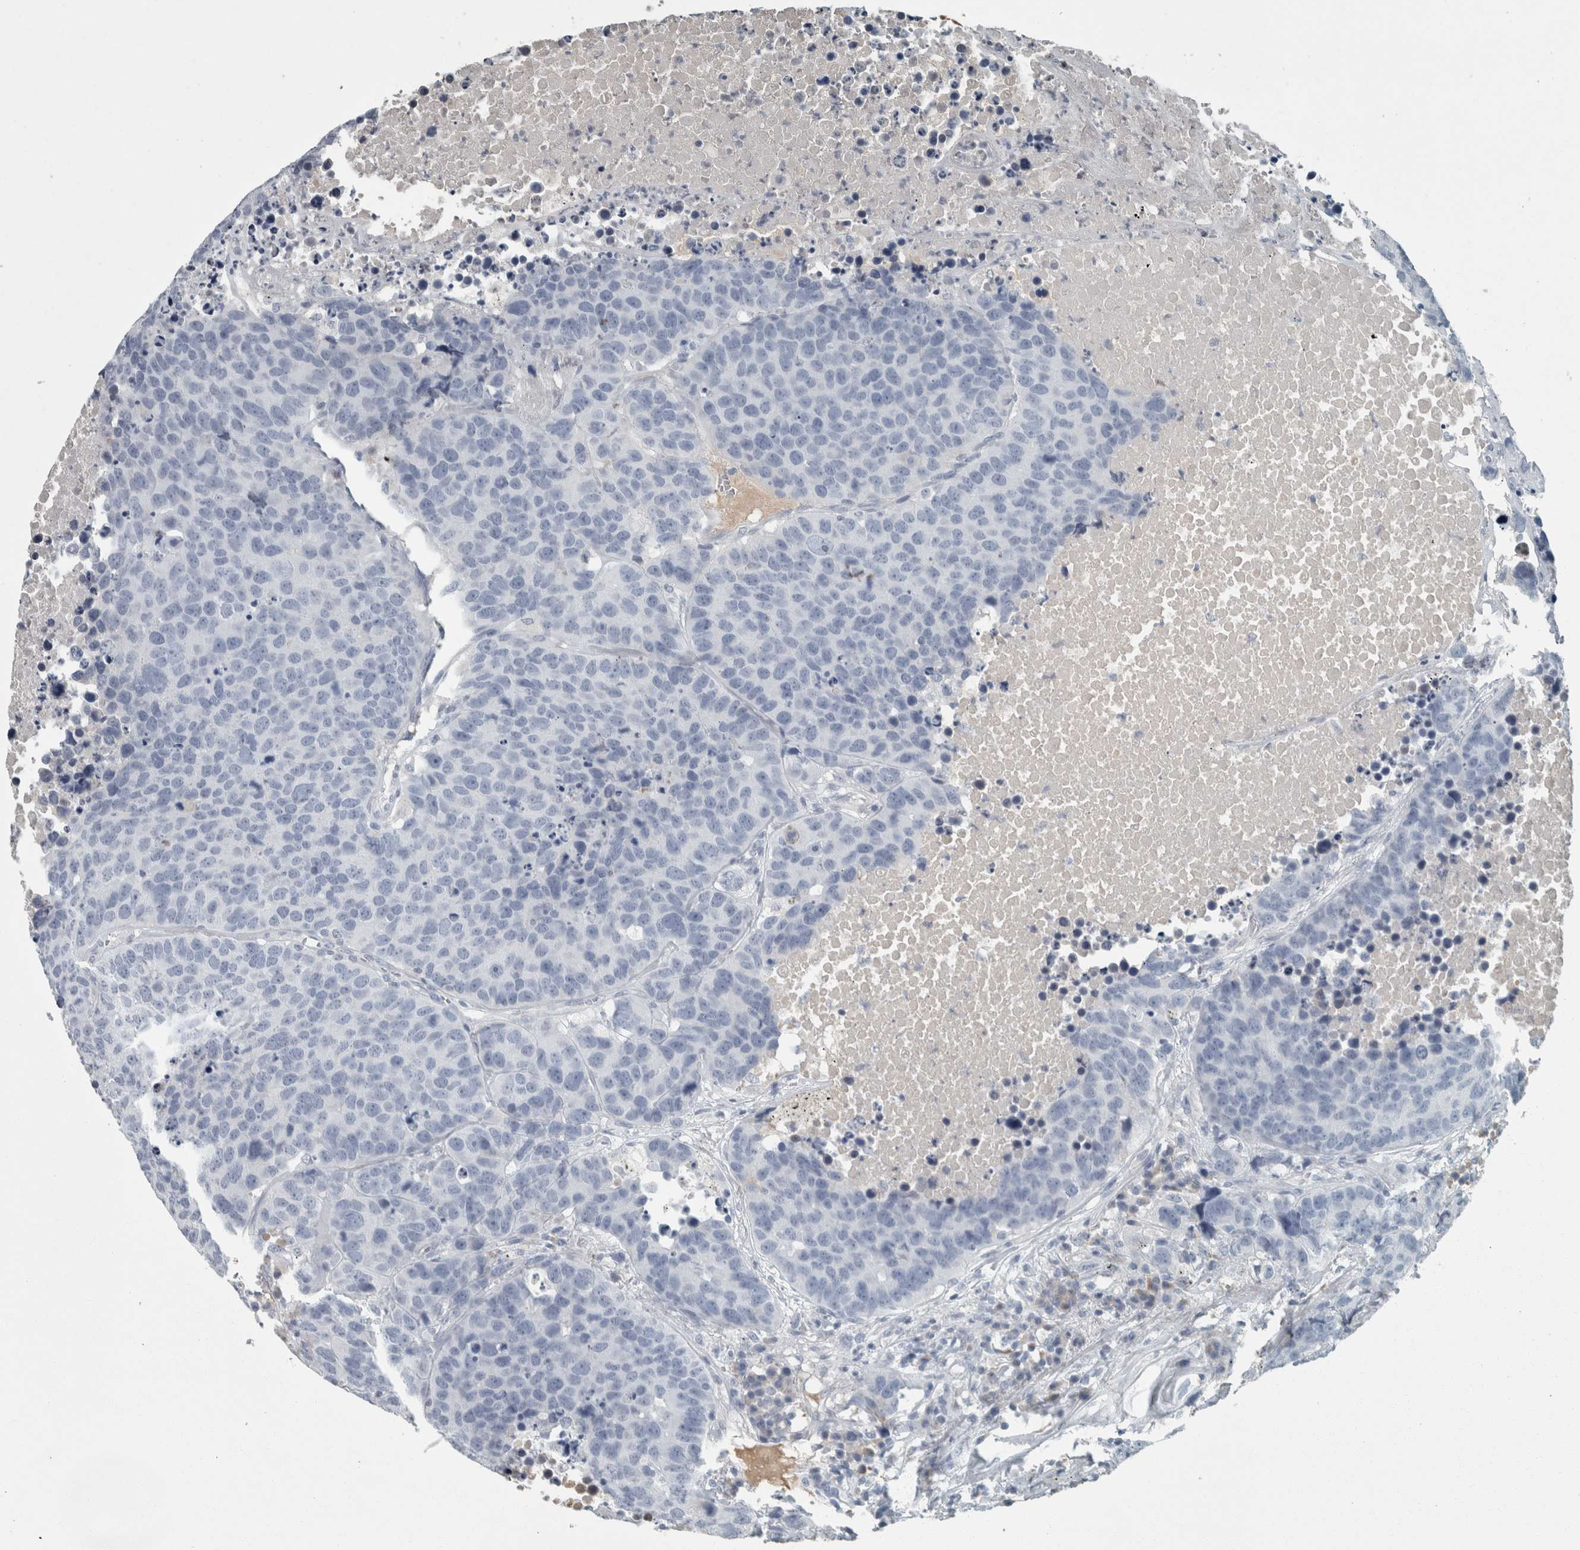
{"staining": {"intensity": "negative", "quantity": "none", "location": "none"}, "tissue": "carcinoid", "cell_type": "Tumor cells", "image_type": "cancer", "snomed": [{"axis": "morphology", "description": "Carcinoid, malignant, NOS"}, {"axis": "topography", "description": "Lung"}], "caption": "This image is of carcinoid stained with immunohistochemistry (IHC) to label a protein in brown with the nuclei are counter-stained blue. There is no expression in tumor cells. Brightfield microscopy of immunohistochemistry stained with DAB (brown) and hematoxylin (blue), captured at high magnification.", "gene": "CHL1", "patient": {"sex": "male", "age": 60}}